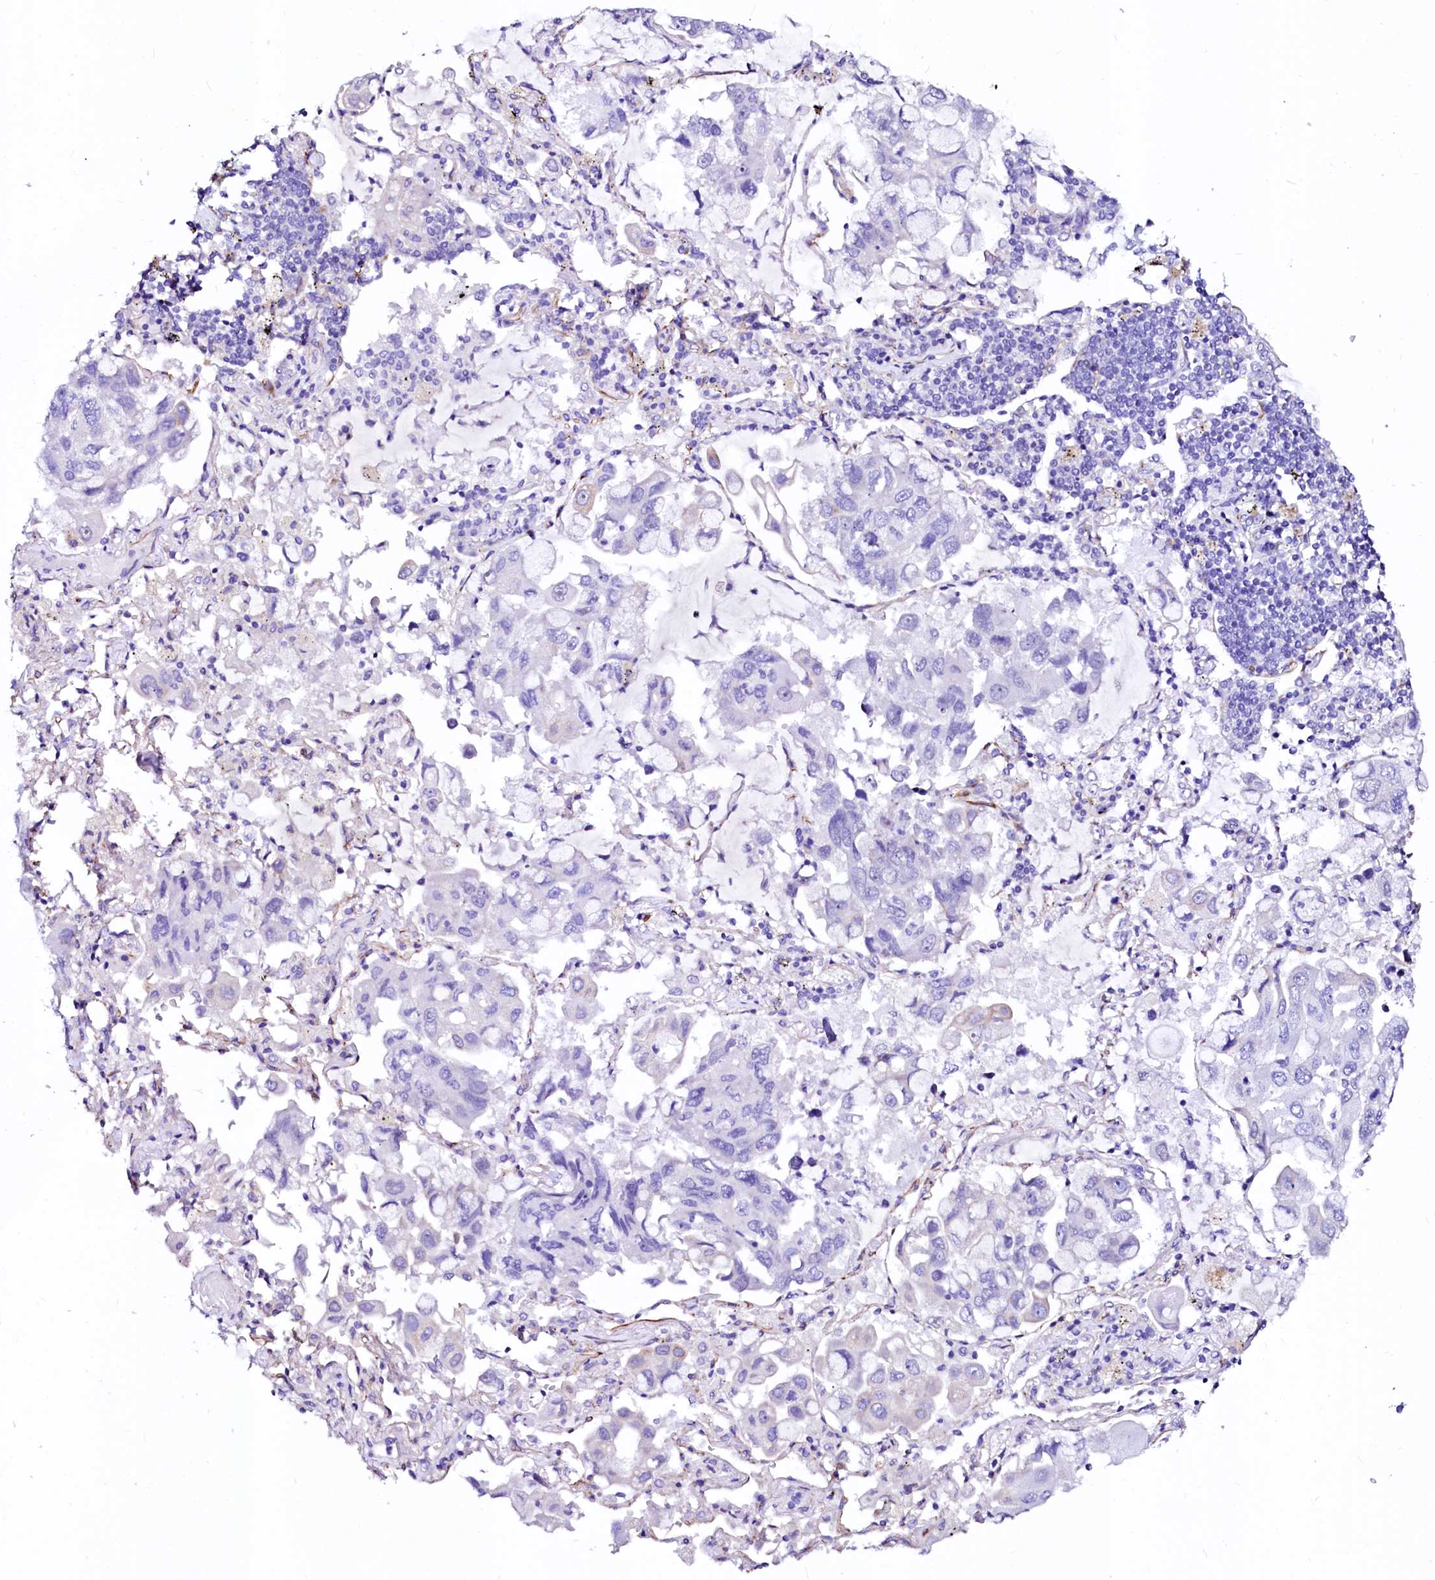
{"staining": {"intensity": "negative", "quantity": "none", "location": "none"}, "tissue": "lung cancer", "cell_type": "Tumor cells", "image_type": "cancer", "snomed": [{"axis": "morphology", "description": "Adenocarcinoma, NOS"}, {"axis": "topography", "description": "Lung"}], "caption": "DAB (3,3'-diaminobenzidine) immunohistochemical staining of human adenocarcinoma (lung) shows no significant expression in tumor cells. (Brightfield microscopy of DAB (3,3'-diaminobenzidine) IHC at high magnification).", "gene": "SFR1", "patient": {"sex": "male", "age": 64}}